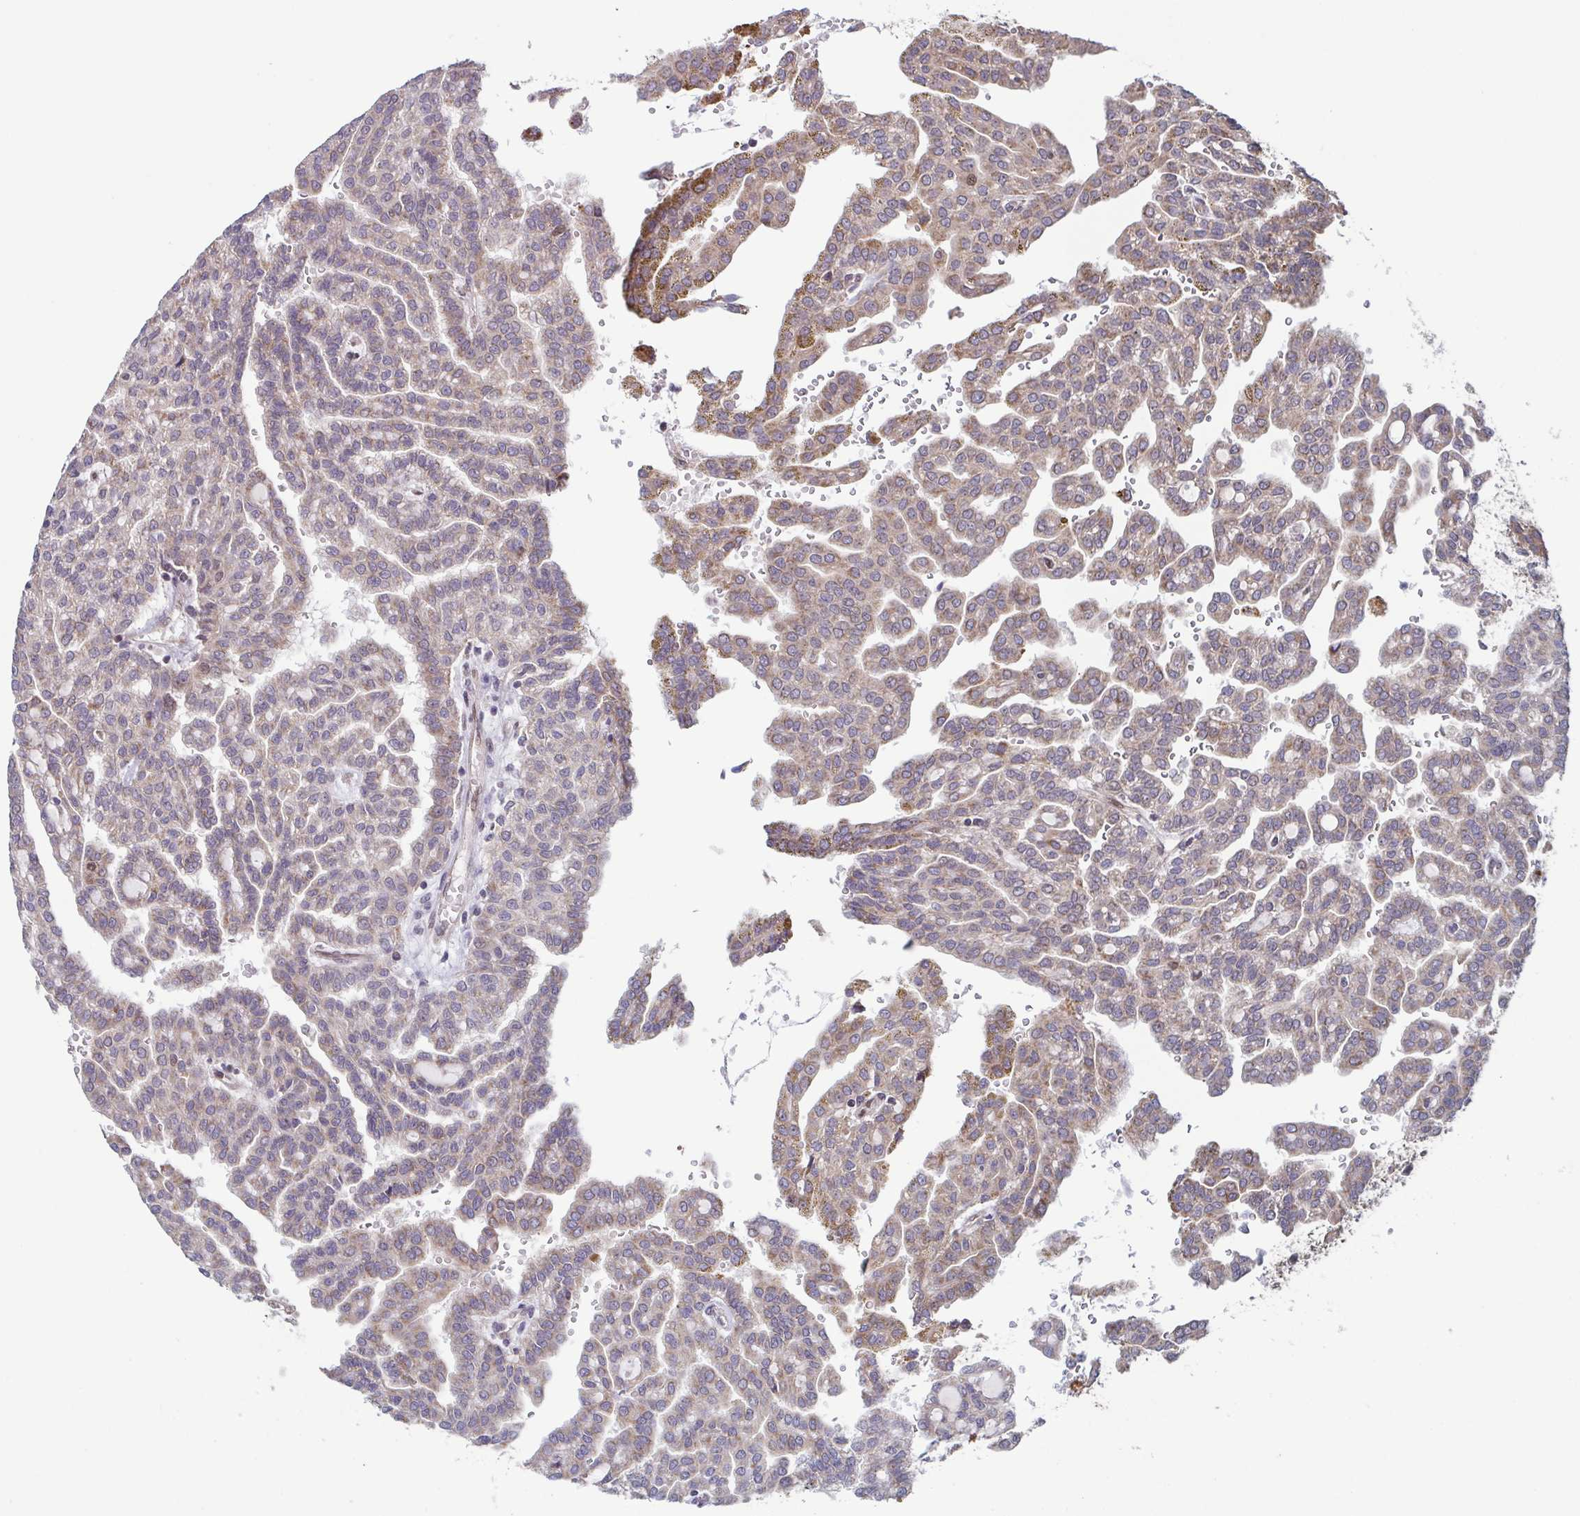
{"staining": {"intensity": "weak", "quantity": "25%-75%", "location": "cytoplasmic/membranous"}, "tissue": "renal cancer", "cell_type": "Tumor cells", "image_type": "cancer", "snomed": [{"axis": "morphology", "description": "Adenocarcinoma, NOS"}, {"axis": "topography", "description": "Kidney"}], "caption": "Weak cytoplasmic/membranous expression is present in about 25%-75% of tumor cells in renal cancer. (DAB = brown stain, brightfield microscopy at high magnification).", "gene": "TTC19", "patient": {"sex": "male", "age": 63}}